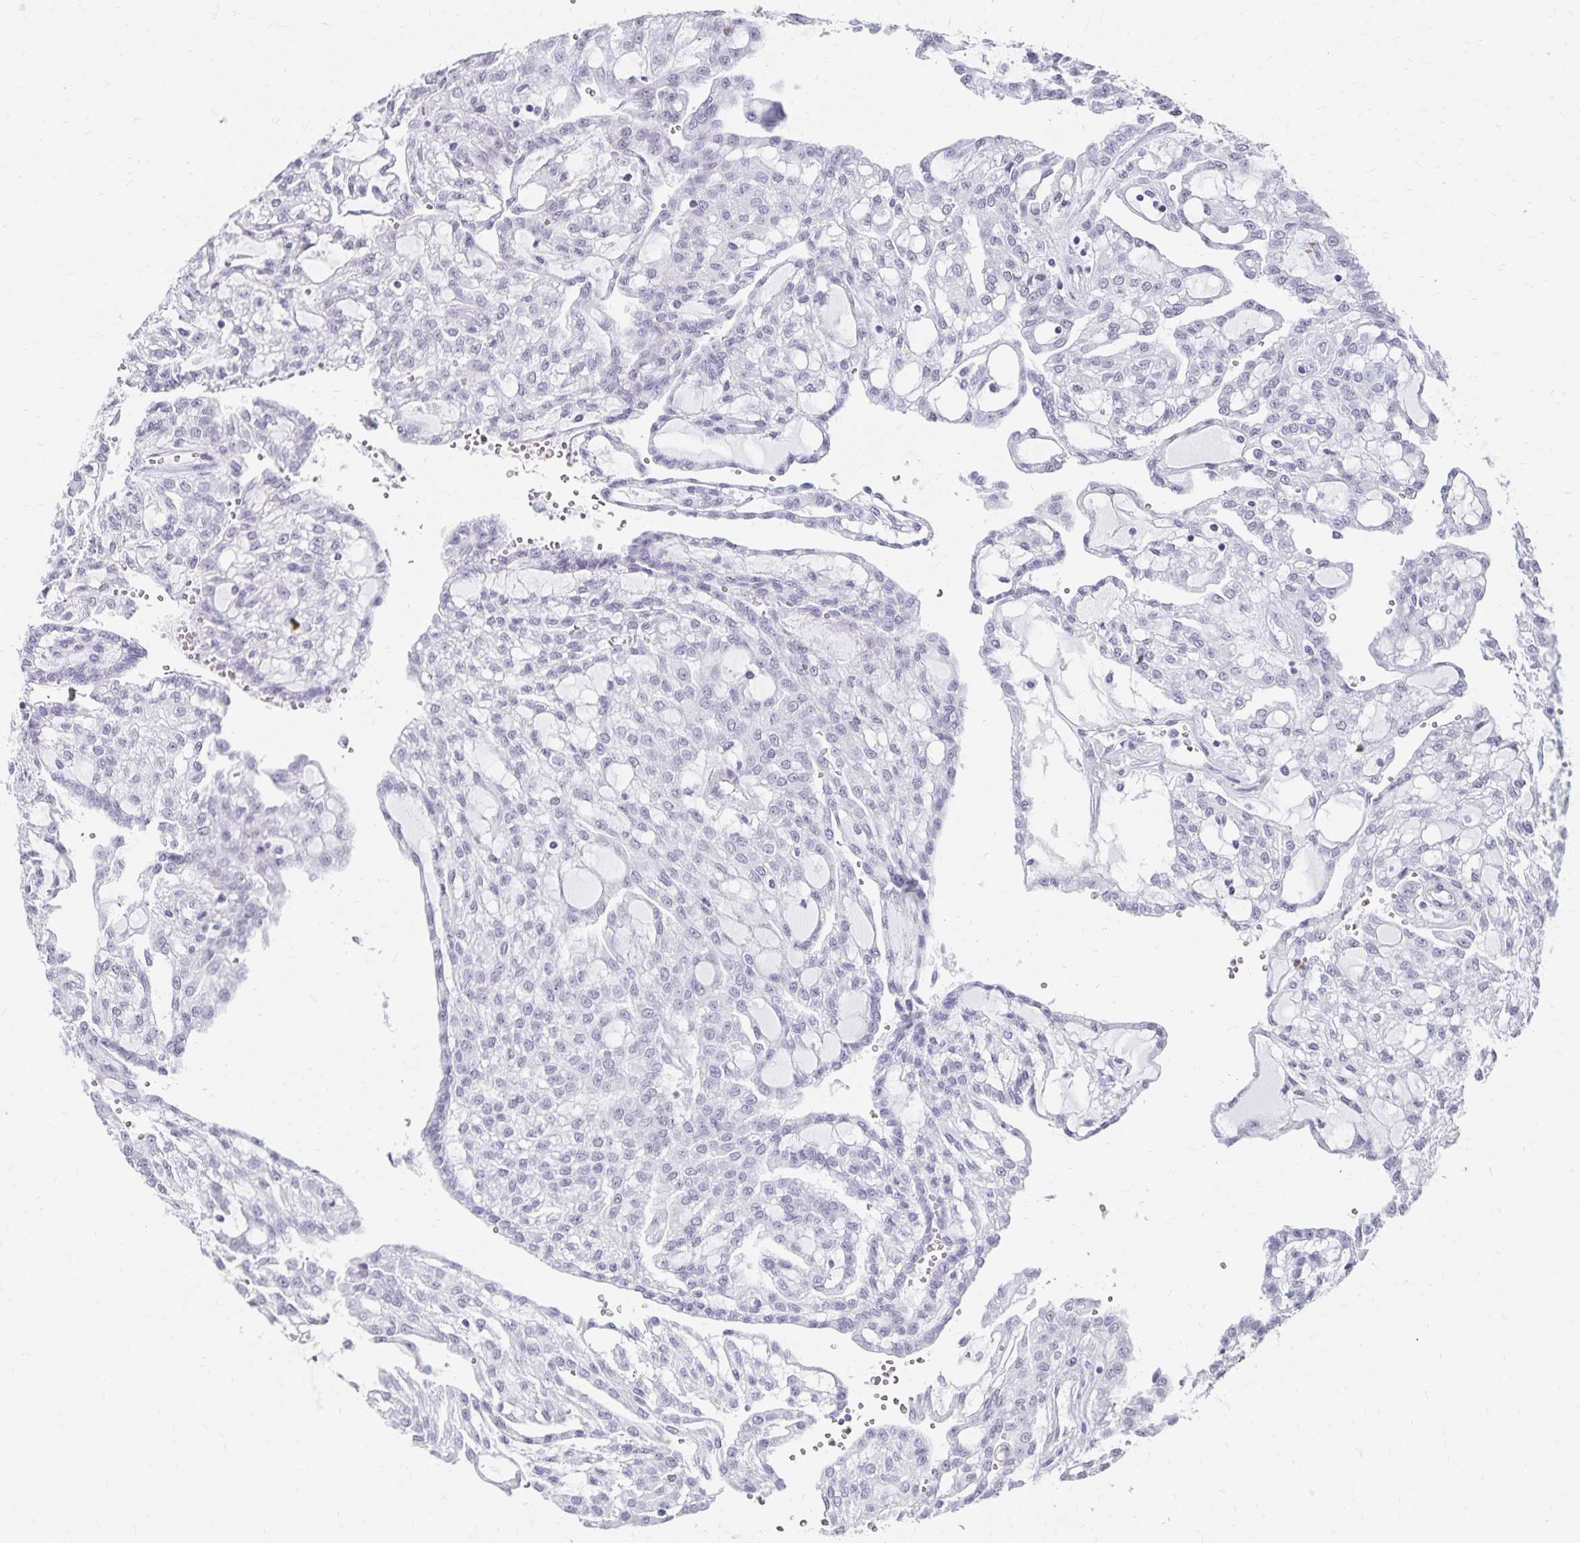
{"staining": {"intensity": "negative", "quantity": "none", "location": "none"}, "tissue": "renal cancer", "cell_type": "Tumor cells", "image_type": "cancer", "snomed": [{"axis": "morphology", "description": "Adenocarcinoma, NOS"}, {"axis": "topography", "description": "Kidney"}], "caption": "An IHC photomicrograph of renal cancer is shown. There is no staining in tumor cells of renal cancer.", "gene": "C20orf85", "patient": {"sex": "male", "age": 63}}